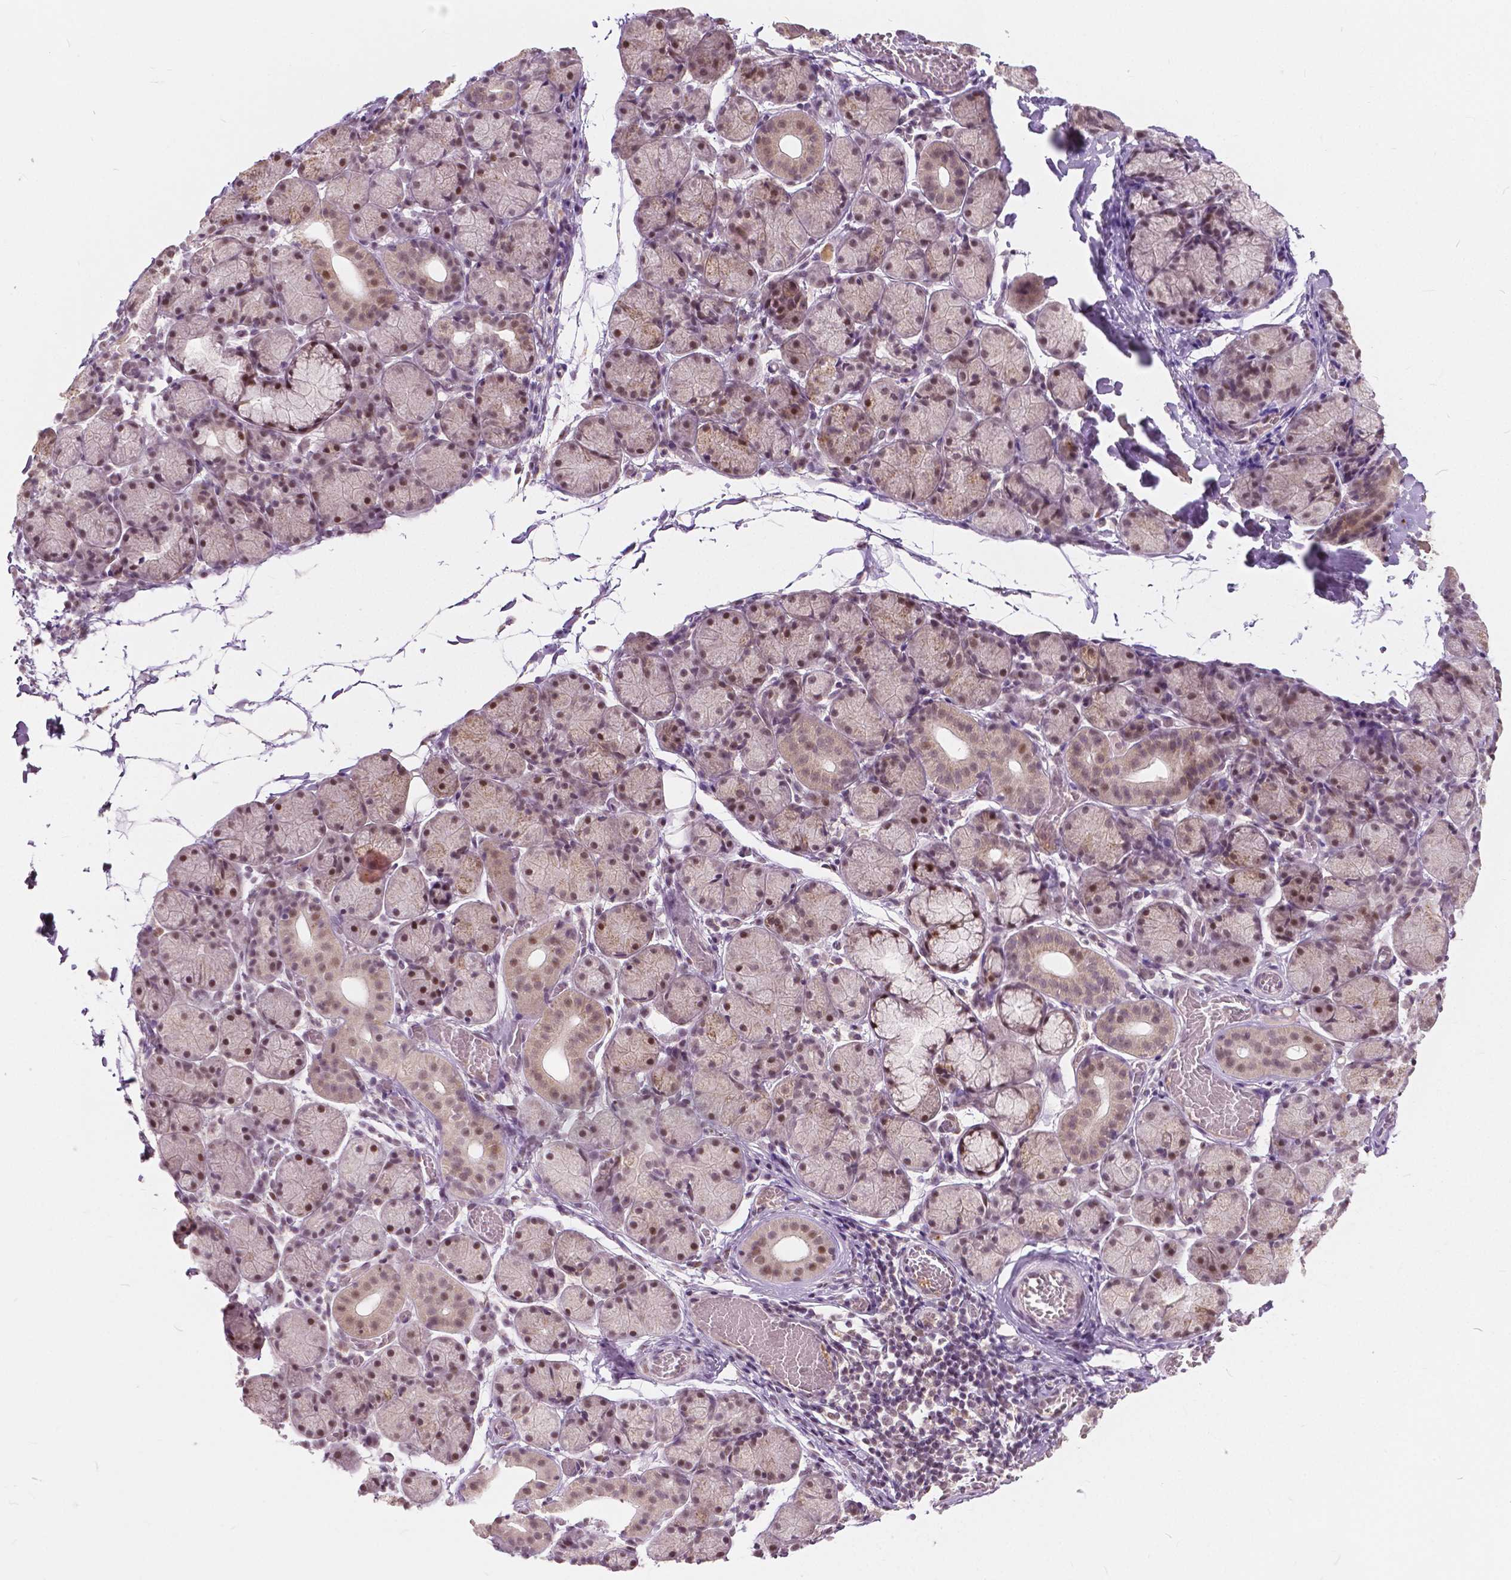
{"staining": {"intensity": "moderate", "quantity": "25%-75%", "location": "nuclear"}, "tissue": "salivary gland", "cell_type": "Glandular cells", "image_type": "normal", "snomed": [{"axis": "morphology", "description": "Normal tissue, NOS"}, {"axis": "topography", "description": "Salivary gland"}], "caption": "Moderate nuclear staining for a protein is identified in about 25%-75% of glandular cells of unremarkable salivary gland using immunohistochemistry (IHC).", "gene": "DLX6", "patient": {"sex": "female", "age": 24}}